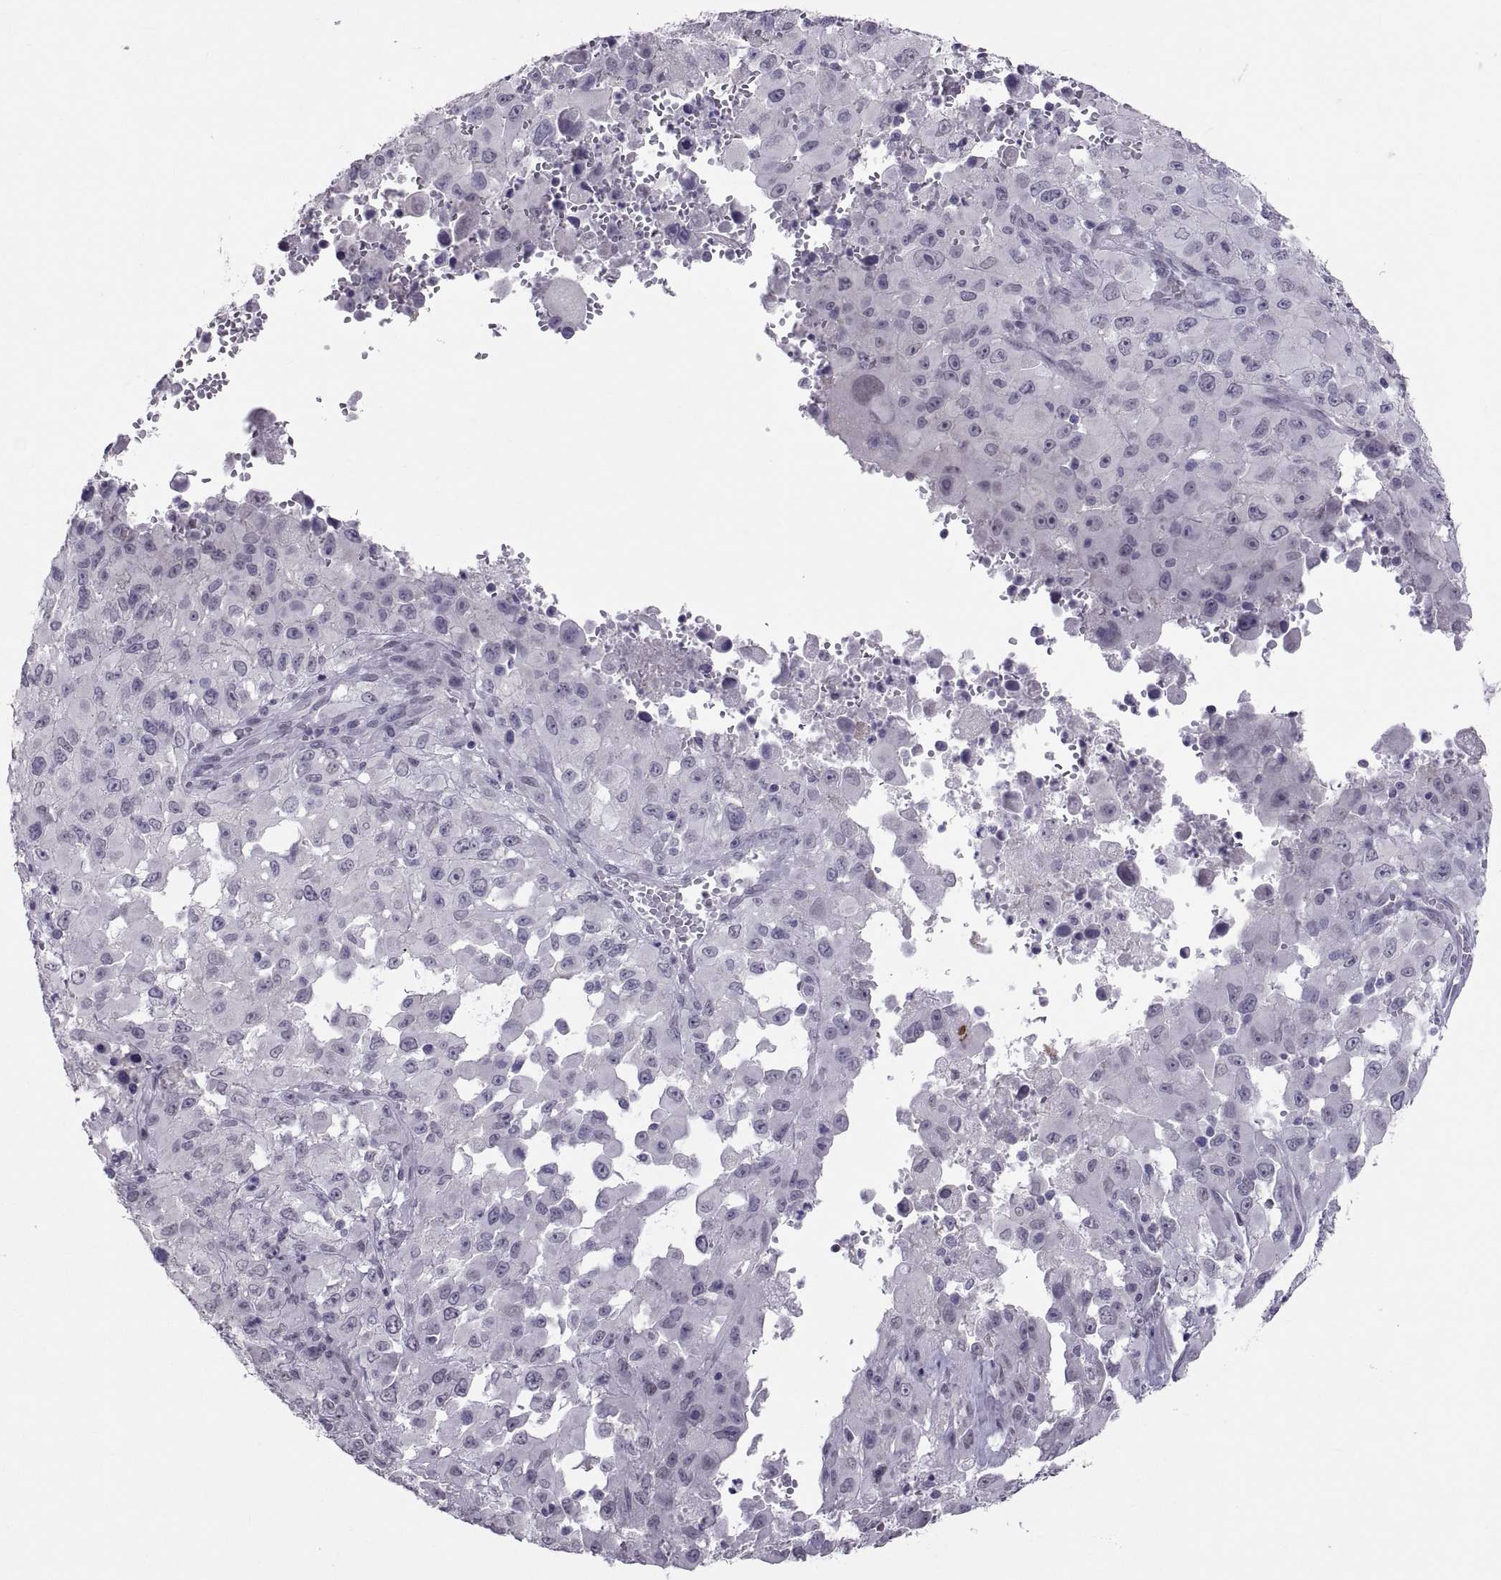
{"staining": {"intensity": "negative", "quantity": "none", "location": "none"}, "tissue": "melanoma", "cell_type": "Tumor cells", "image_type": "cancer", "snomed": [{"axis": "morphology", "description": "Malignant melanoma, Metastatic site"}, {"axis": "topography", "description": "Soft tissue"}], "caption": "Immunohistochemistry photomicrograph of neoplastic tissue: melanoma stained with DAB (3,3'-diaminobenzidine) displays no significant protein staining in tumor cells. Brightfield microscopy of immunohistochemistry (IHC) stained with DAB (3,3'-diaminobenzidine) (brown) and hematoxylin (blue), captured at high magnification.", "gene": "KRT77", "patient": {"sex": "male", "age": 50}}